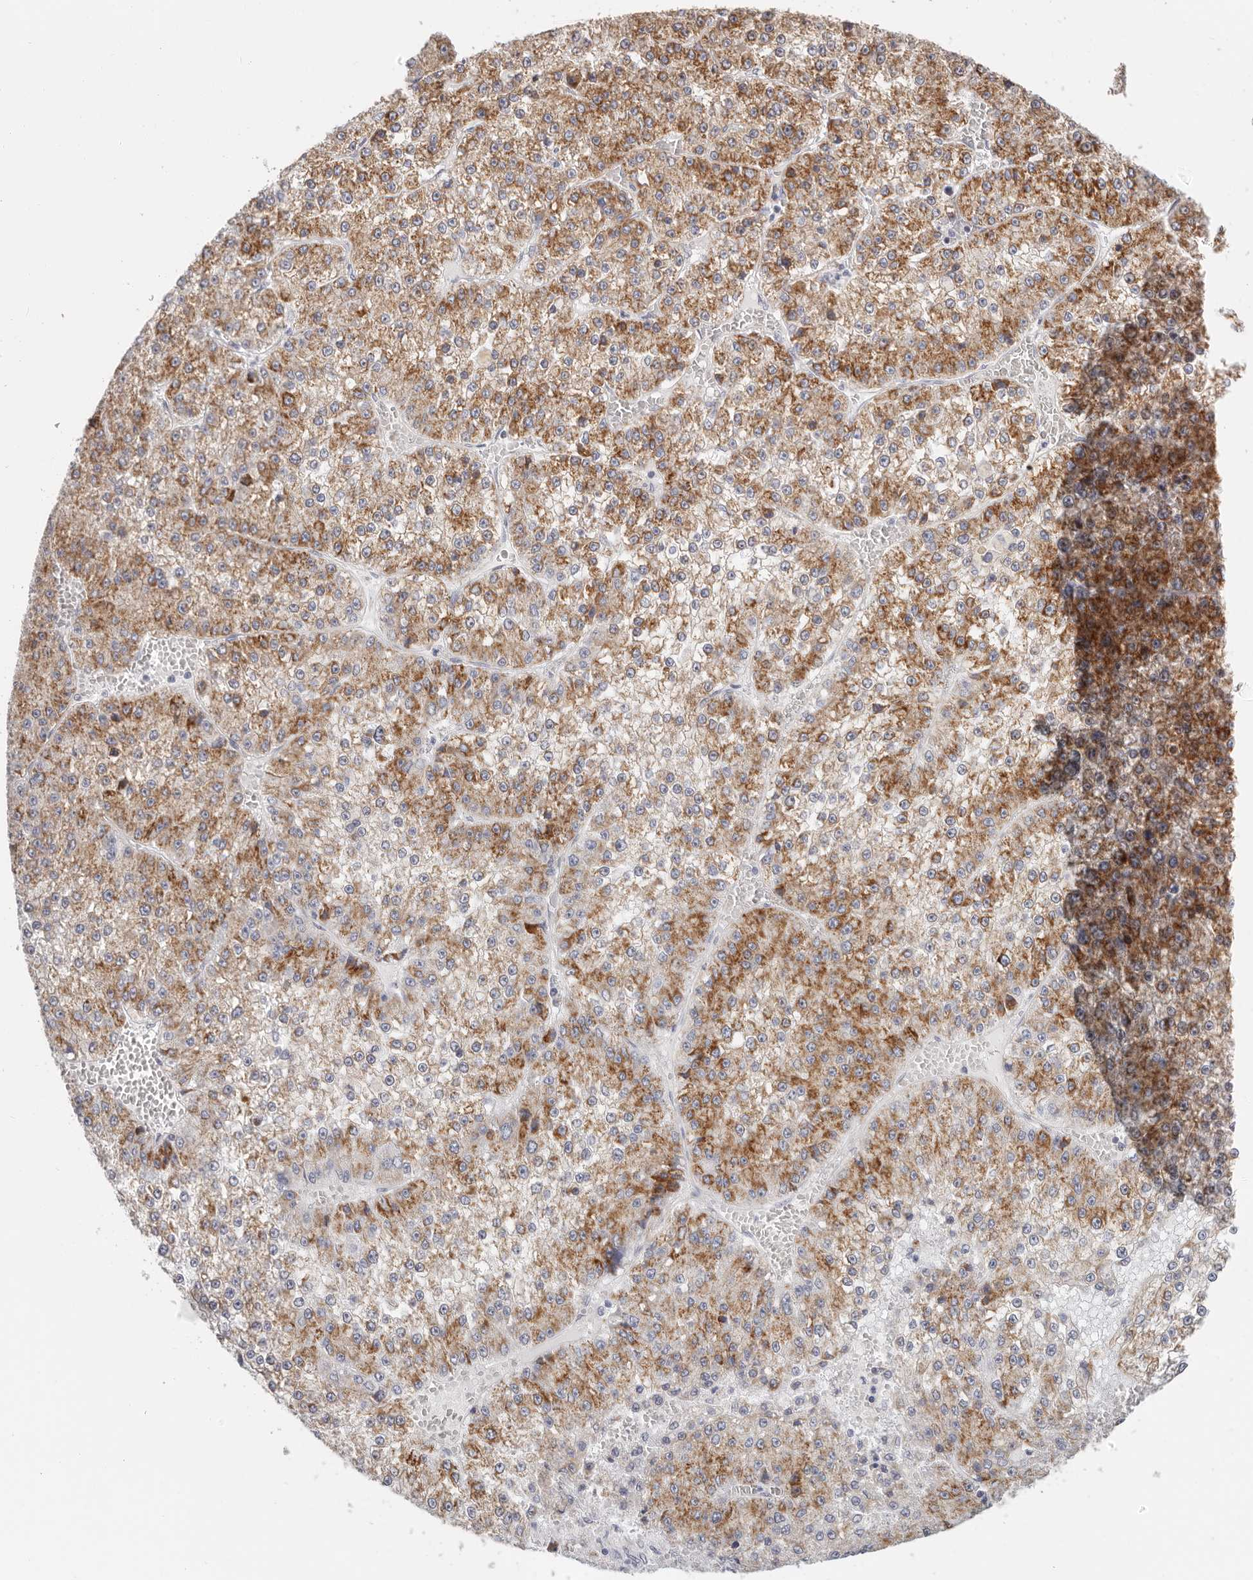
{"staining": {"intensity": "strong", "quantity": "25%-75%", "location": "cytoplasmic/membranous"}, "tissue": "liver cancer", "cell_type": "Tumor cells", "image_type": "cancer", "snomed": [{"axis": "morphology", "description": "Carcinoma, Hepatocellular, NOS"}, {"axis": "topography", "description": "Liver"}], "caption": "Protein analysis of liver cancer tissue exhibits strong cytoplasmic/membranous staining in about 25%-75% of tumor cells.", "gene": "AFDN", "patient": {"sex": "female", "age": 73}}